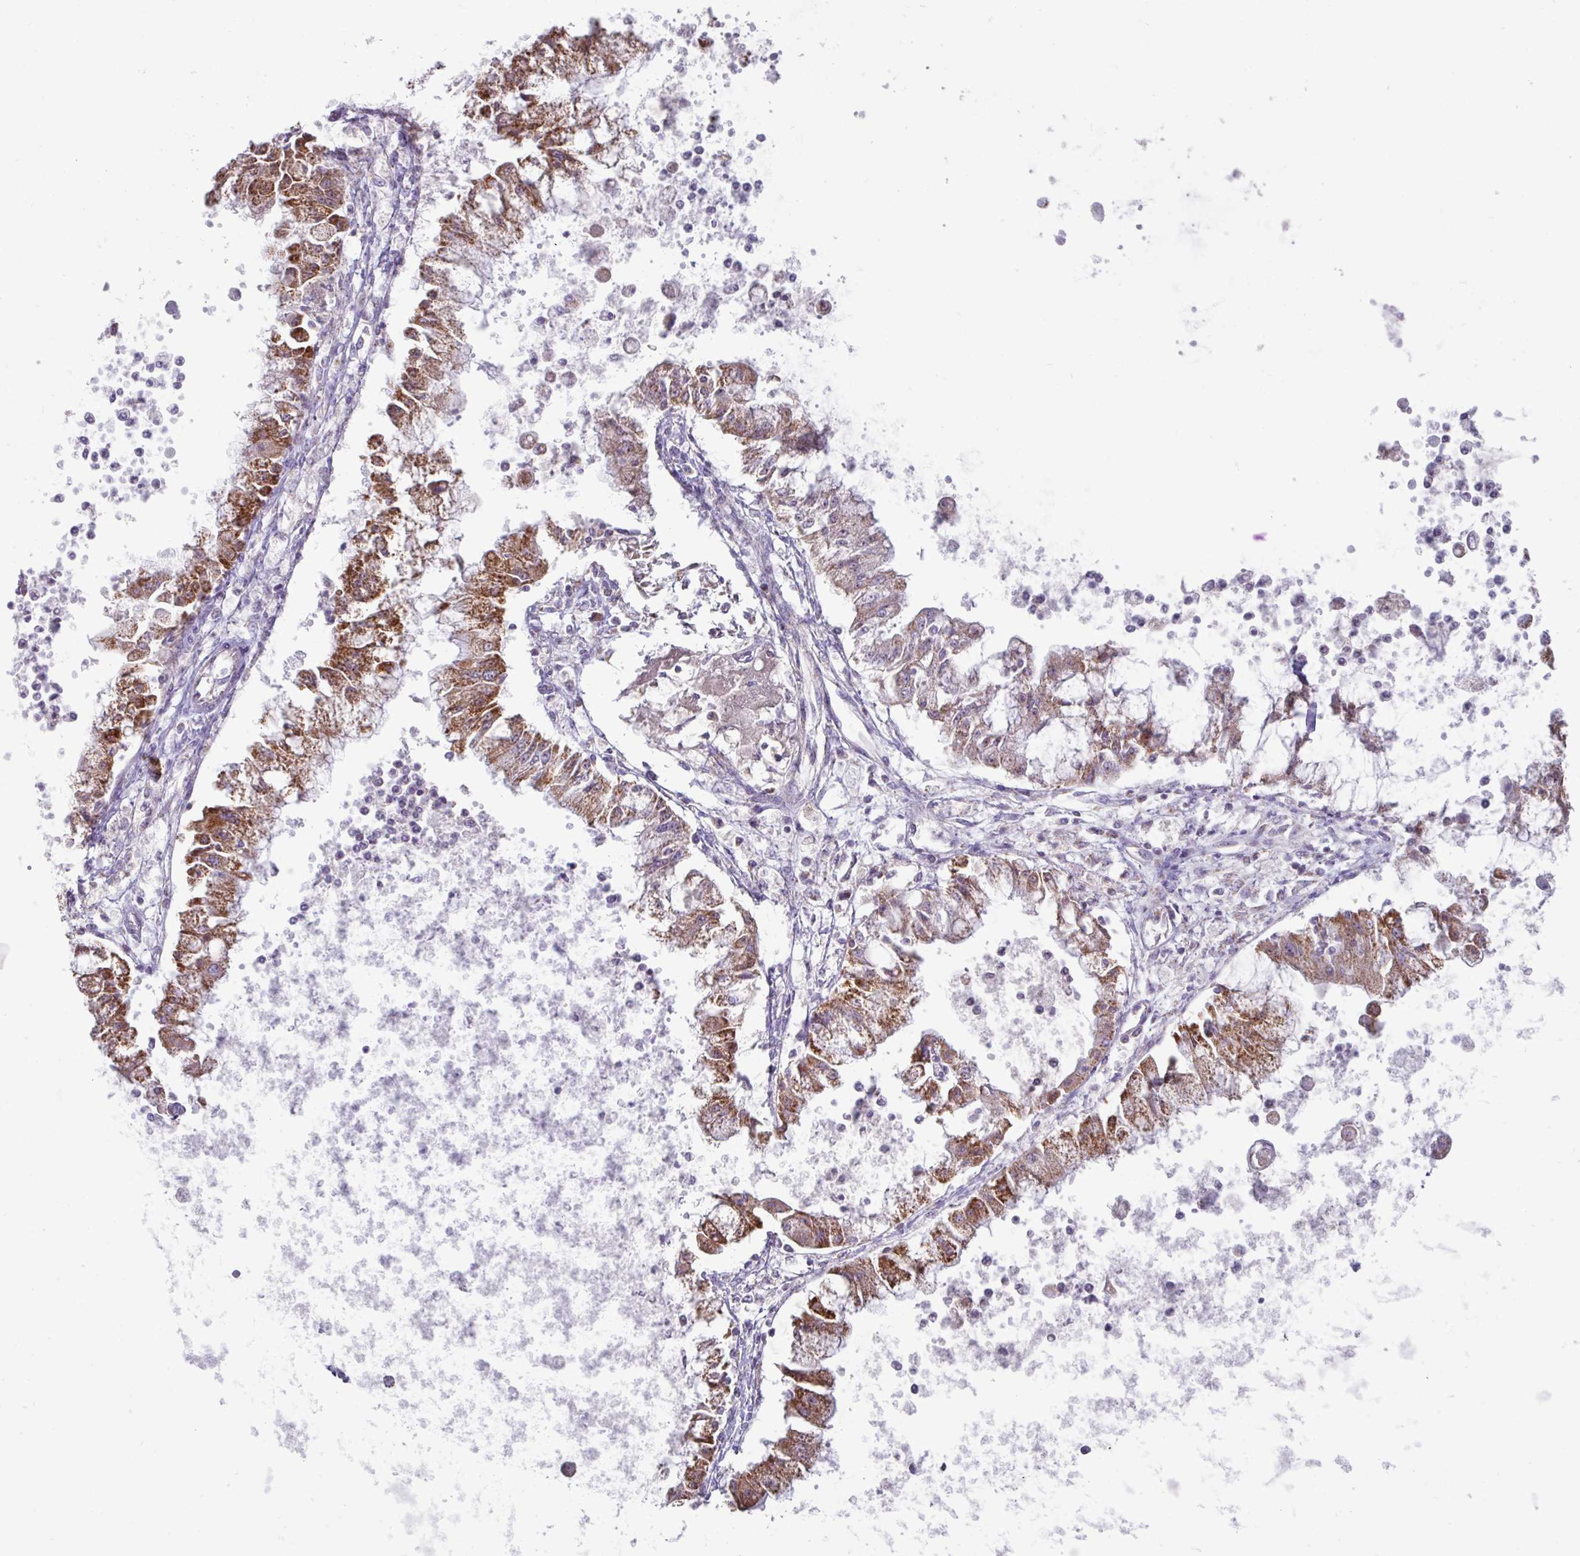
{"staining": {"intensity": "moderate", "quantity": "25%-75%", "location": "cytoplasmic/membranous"}, "tissue": "ovarian cancer", "cell_type": "Tumor cells", "image_type": "cancer", "snomed": [{"axis": "morphology", "description": "Cystadenocarcinoma, mucinous, NOS"}, {"axis": "topography", "description": "Ovary"}], "caption": "Ovarian mucinous cystadenocarcinoma stained for a protein (brown) exhibits moderate cytoplasmic/membranous positive staining in about 25%-75% of tumor cells.", "gene": "MT-ND4", "patient": {"sex": "female", "age": 70}}